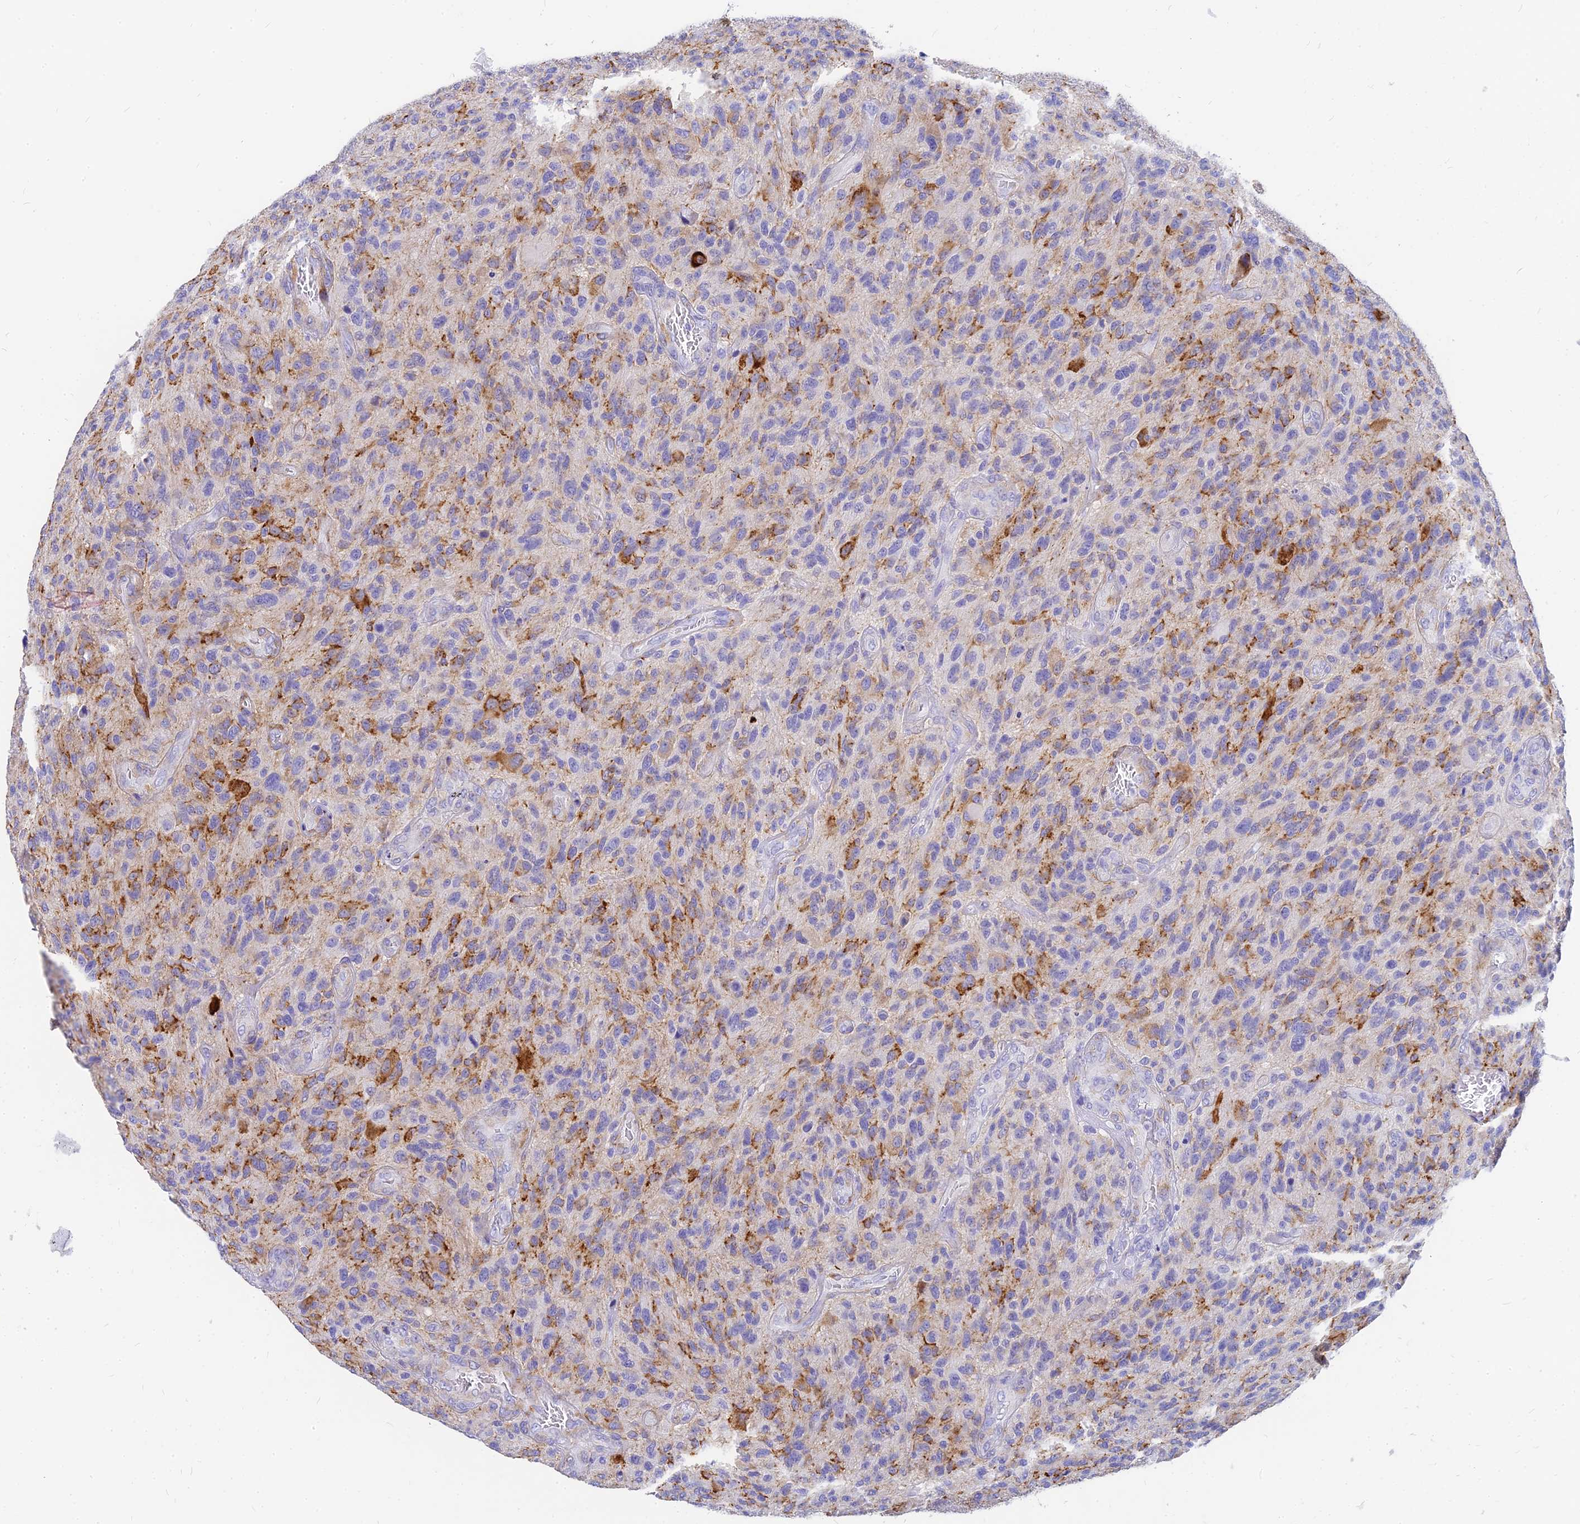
{"staining": {"intensity": "moderate", "quantity": "<25%", "location": "cytoplasmic/membranous"}, "tissue": "glioma", "cell_type": "Tumor cells", "image_type": "cancer", "snomed": [{"axis": "morphology", "description": "Glioma, malignant, High grade"}, {"axis": "topography", "description": "Brain"}], "caption": "DAB (3,3'-diaminobenzidine) immunohistochemical staining of human glioma shows moderate cytoplasmic/membranous protein staining in about <25% of tumor cells.", "gene": "SLC36A2", "patient": {"sex": "male", "age": 47}}